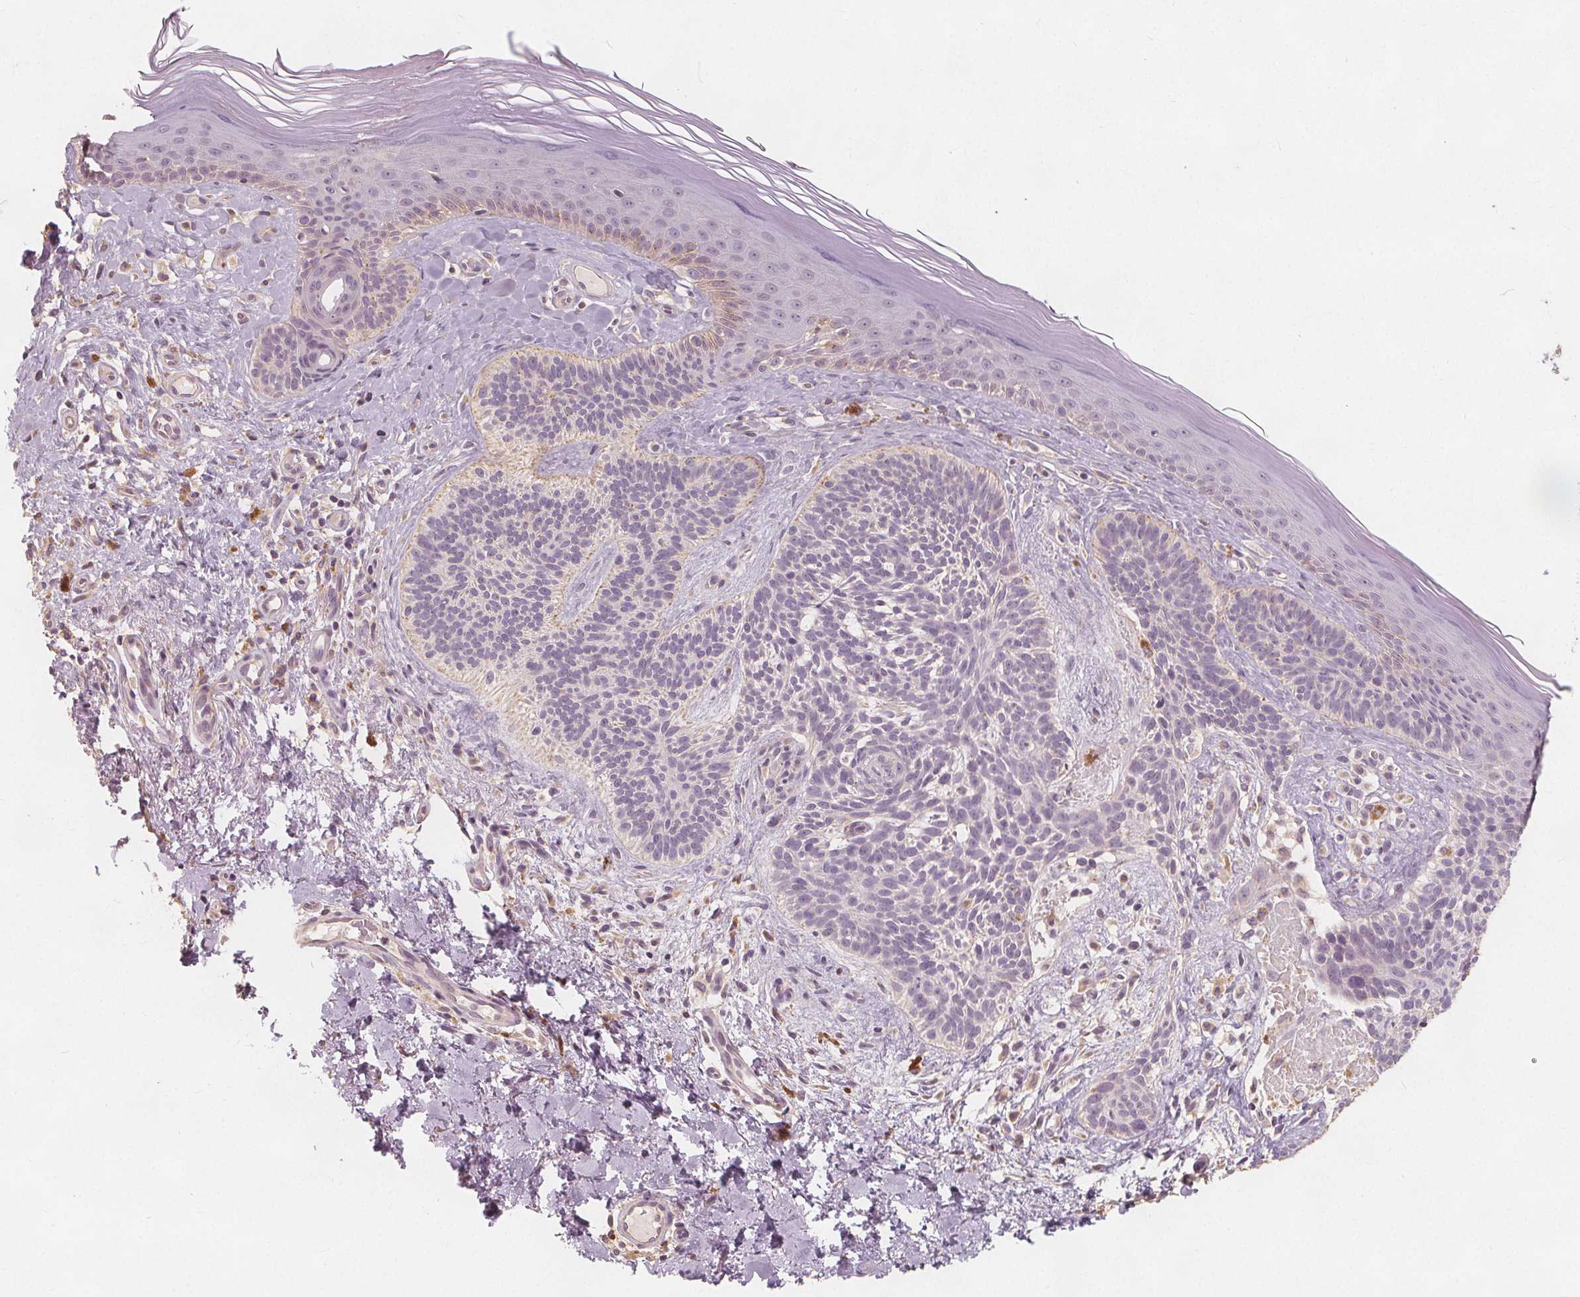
{"staining": {"intensity": "negative", "quantity": "none", "location": "none"}, "tissue": "skin cancer", "cell_type": "Tumor cells", "image_type": "cancer", "snomed": [{"axis": "morphology", "description": "Basal cell carcinoma"}, {"axis": "topography", "description": "Skin"}], "caption": "Protein analysis of skin cancer (basal cell carcinoma) displays no significant staining in tumor cells.", "gene": "DRC3", "patient": {"sex": "male", "age": 79}}